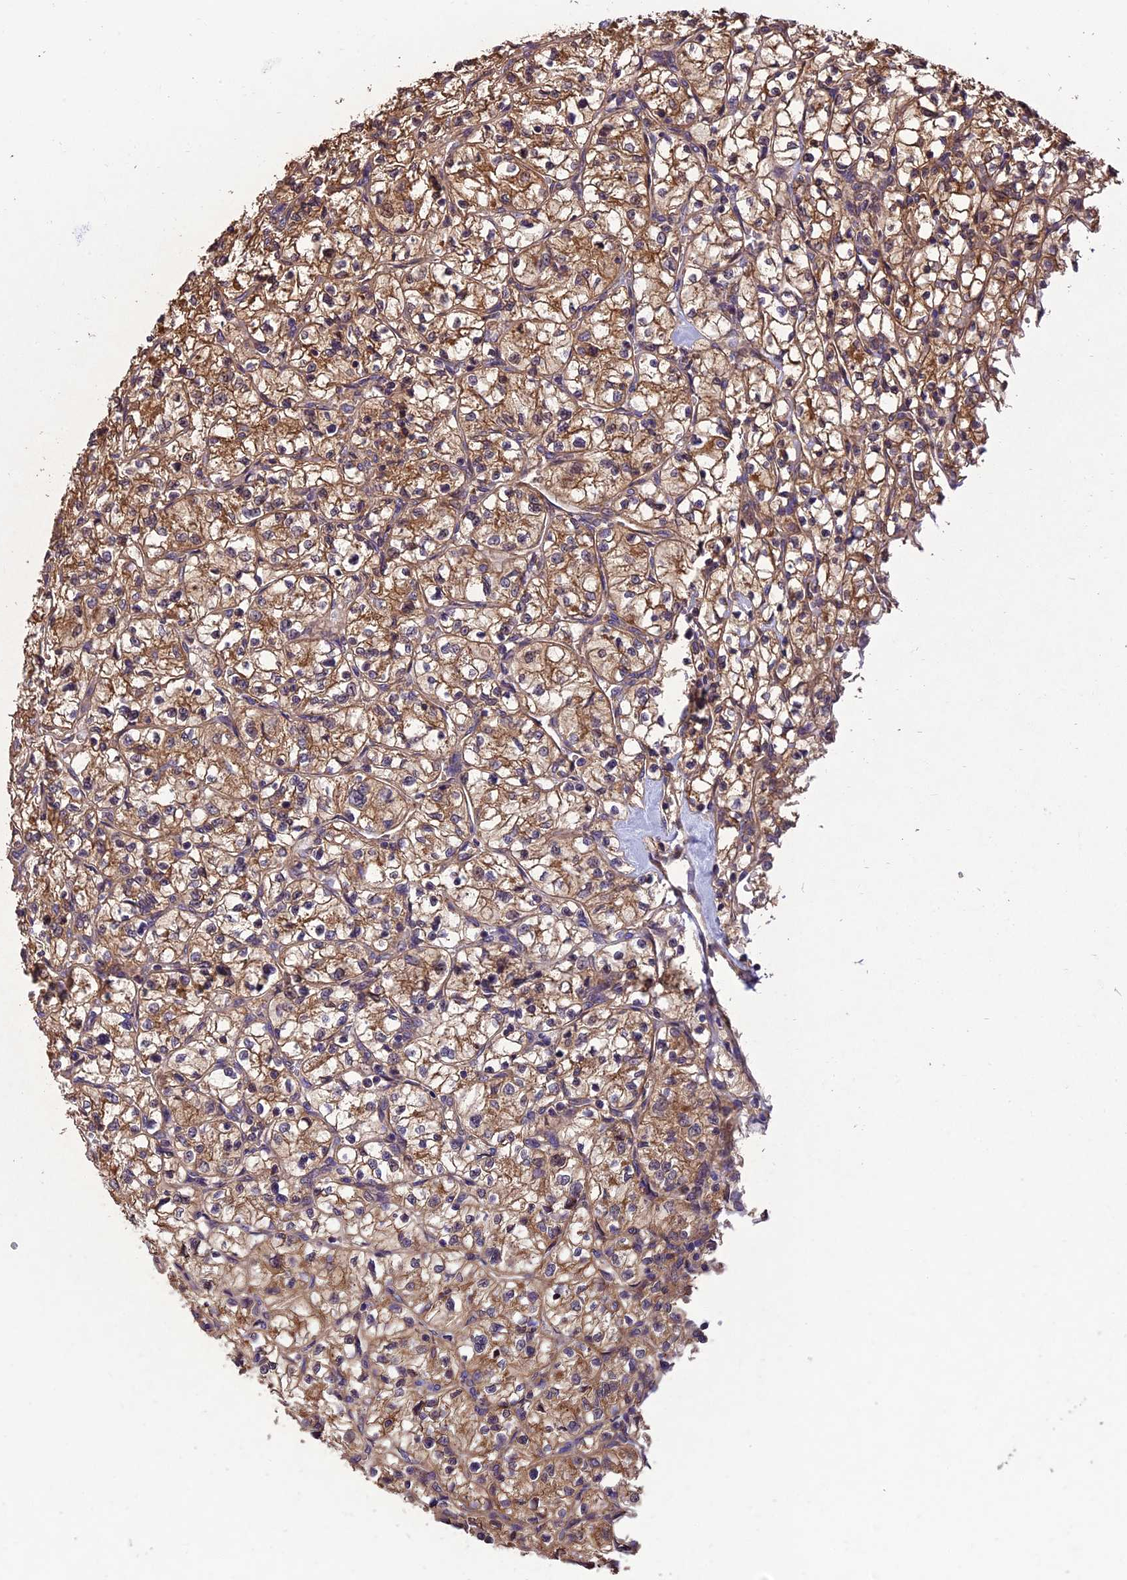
{"staining": {"intensity": "moderate", "quantity": ">75%", "location": "cytoplasmic/membranous"}, "tissue": "renal cancer", "cell_type": "Tumor cells", "image_type": "cancer", "snomed": [{"axis": "morphology", "description": "Adenocarcinoma, NOS"}, {"axis": "topography", "description": "Kidney"}], "caption": "The micrograph demonstrates immunohistochemical staining of renal adenocarcinoma. There is moderate cytoplasmic/membranous expression is identified in approximately >75% of tumor cells. Using DAB (brown) and hematoxylin (blue) stains, captured at high magnification using brightfield microscopy.", "gene": "CHMP2A", "patient": {"sex": "female", "age": 64}}